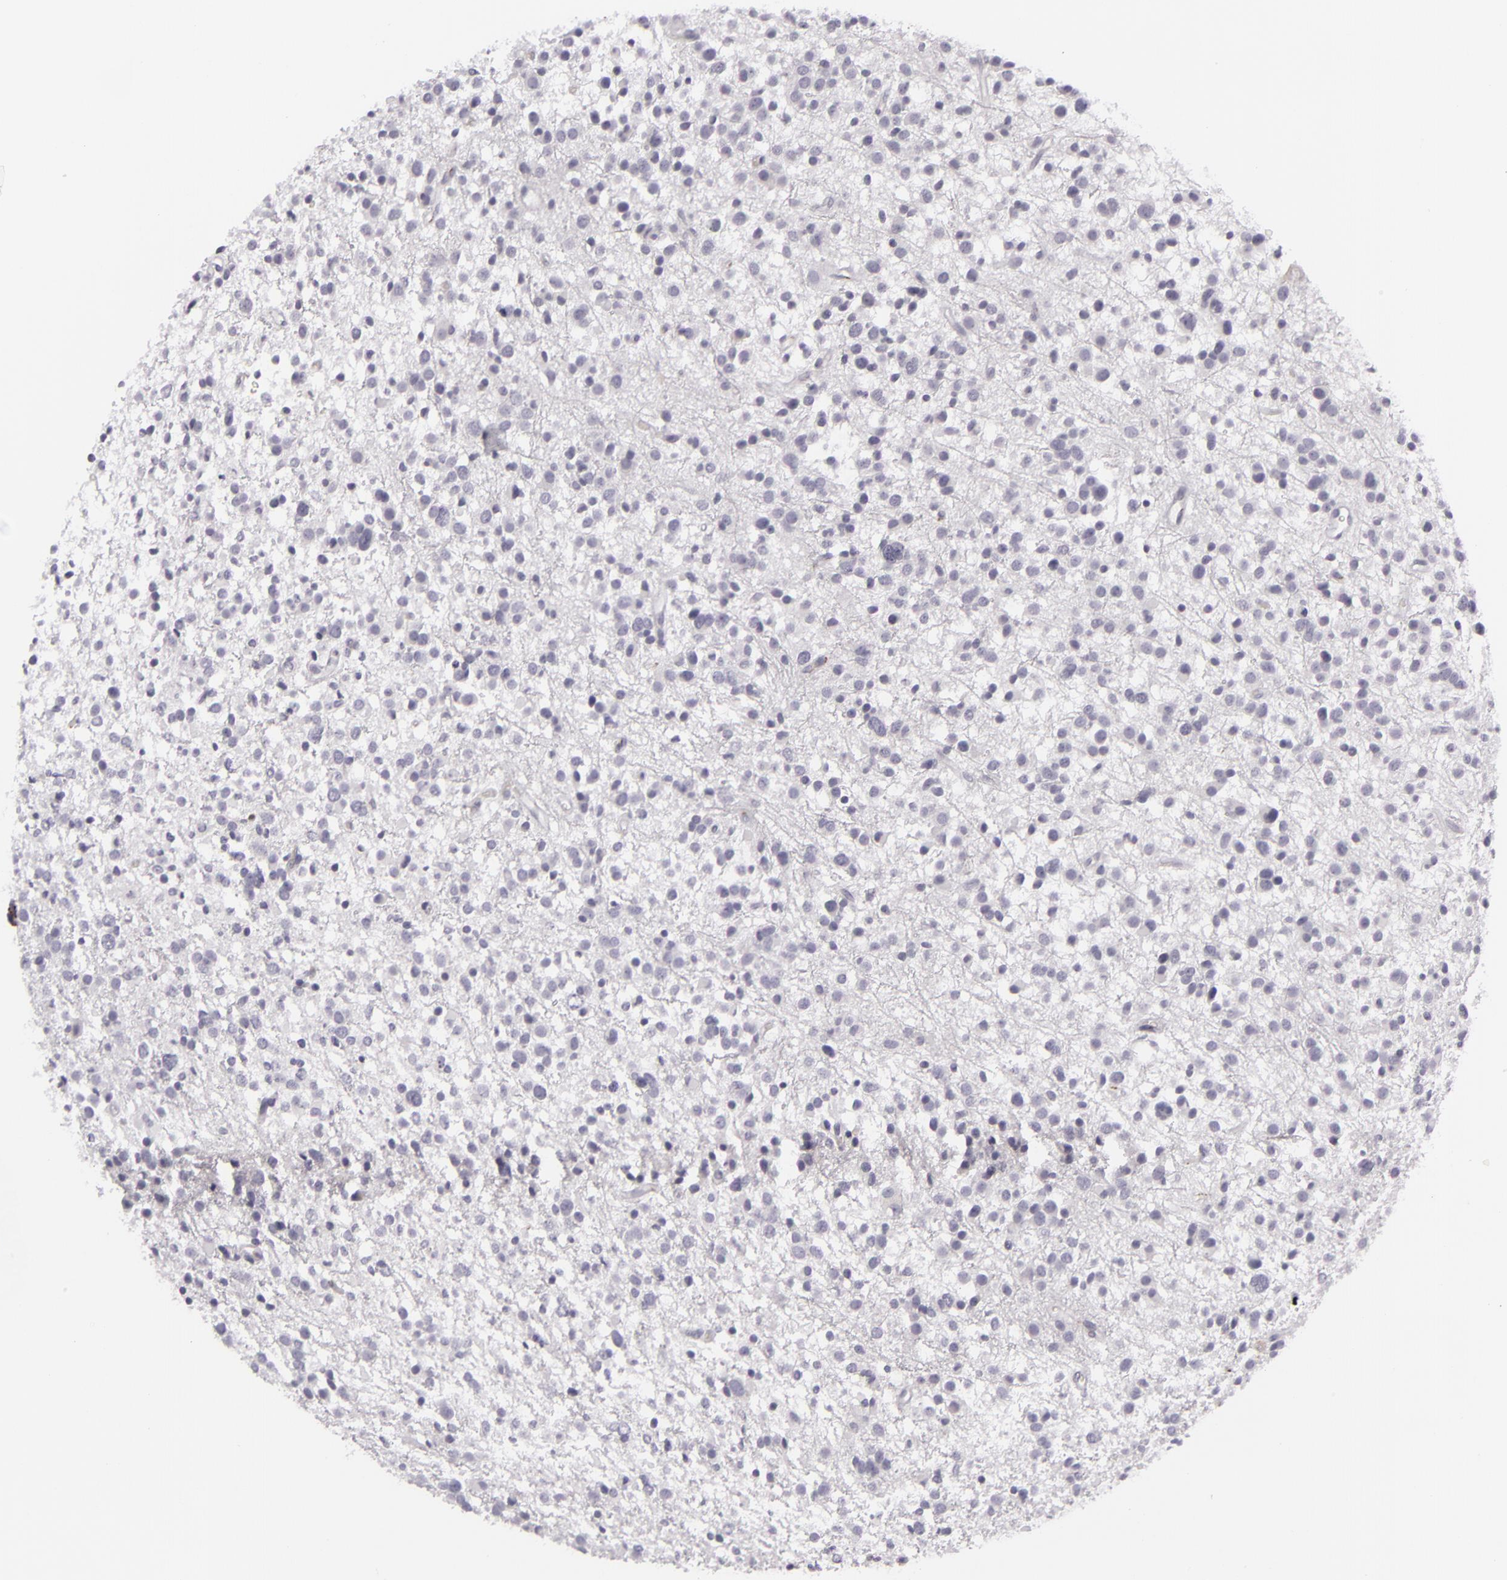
{"staining": {"intensity": "negative", "quantity": "none", "location": "none"}, "tissue": "glioma", "cell_type": "Tumor cells", "image_type": "cancer", "snomed": [{"axis": "morphology", "description": "Glioma, malignant, Low grade"}, {"axis": "topography", "description": "Brain"}], "caption": "This is an immunohistochemistry histopathology image of human glioma. There is no positivity in tumor cells.", "gene": "KCNAB2", "patient": {"sex": "female", "age": 36}}